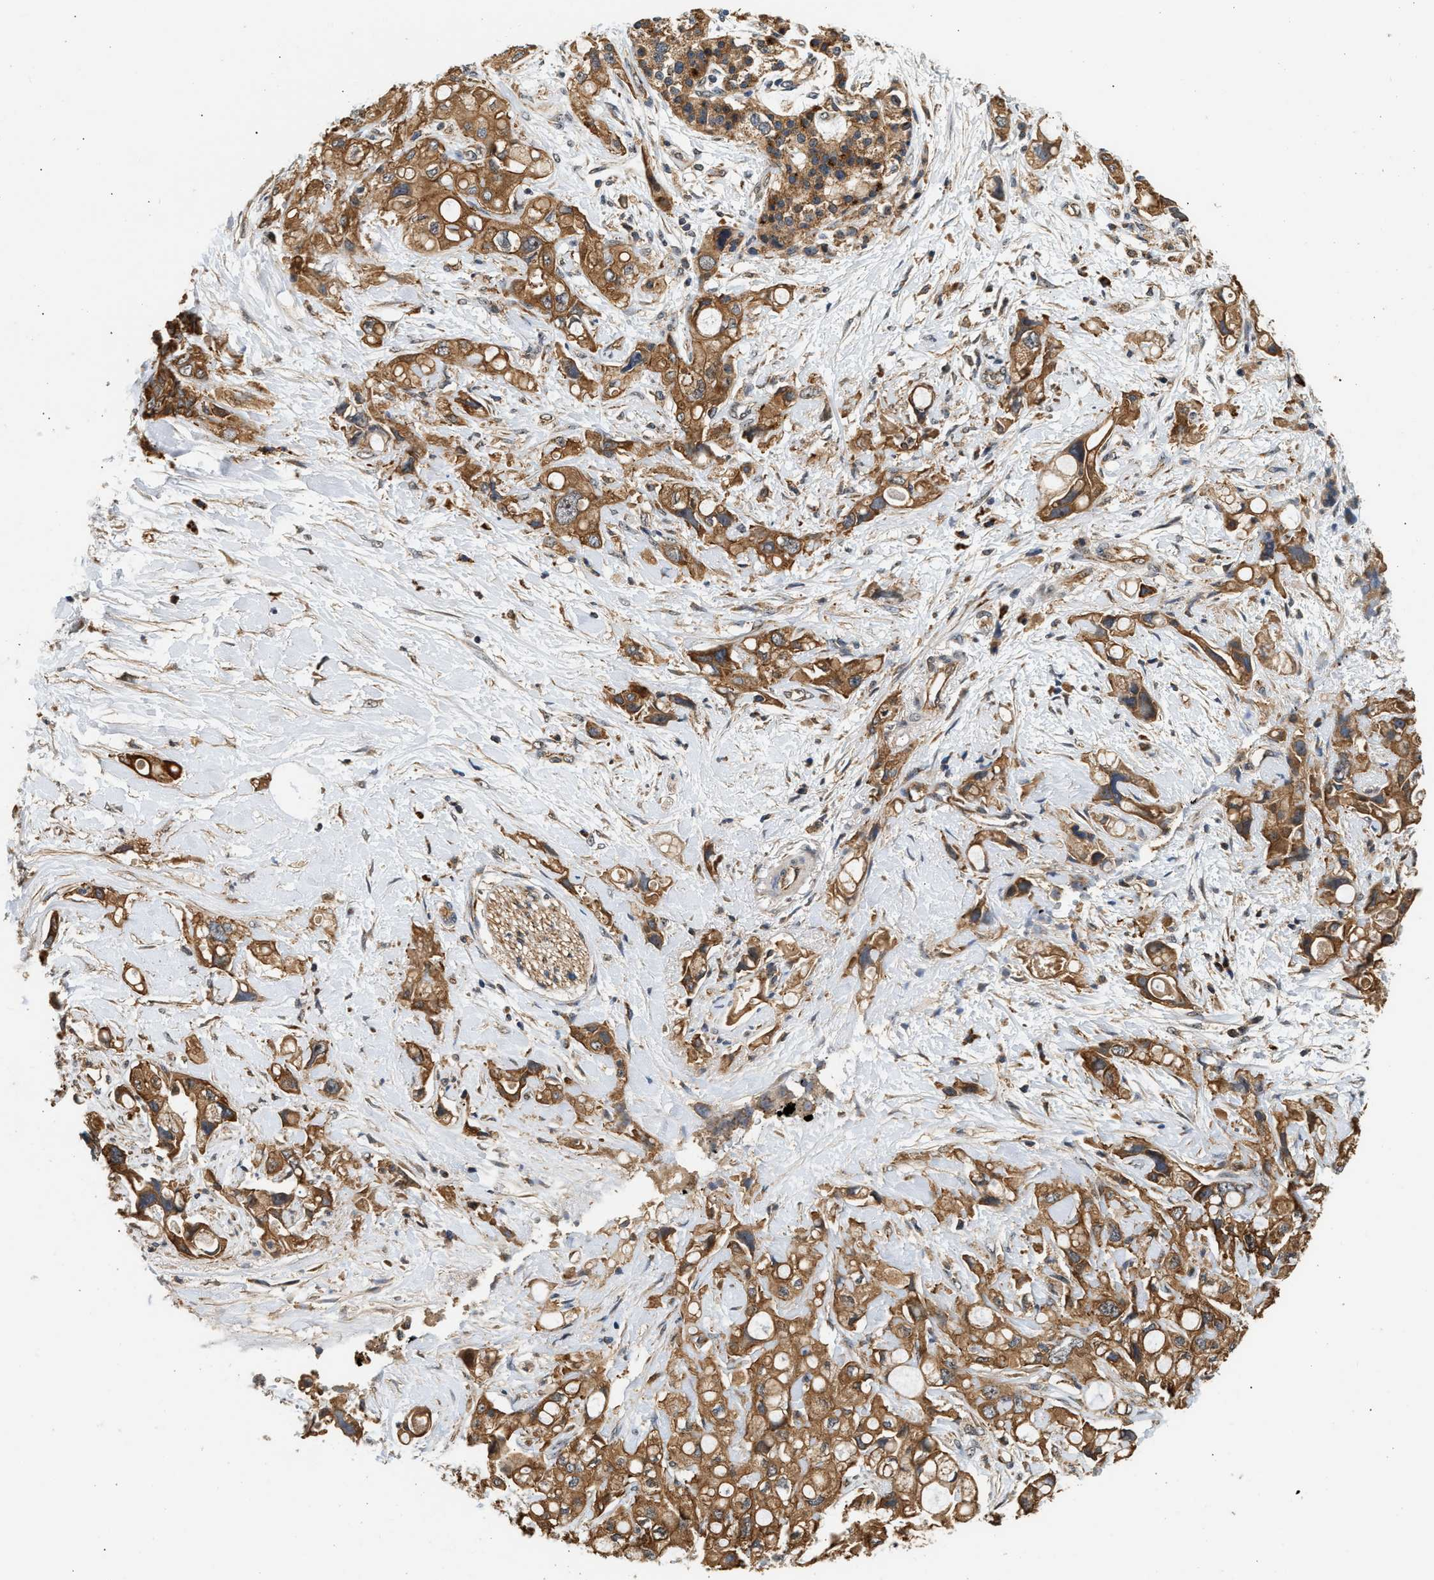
{"staining": {"intensity": "moderate", "quantity": ">75%", "location": "cytoplasmic/membranous"}, "tissue": "pancreatic cancer", "cell_type": "Tumor cells", "image_type": "cancer", "snomed": [{"axis": "morphology", "description": "Adenocarcinoma, NOS"}, {"axis": "topography", "description": "Pancreas"}], "caption": "A photomicrograph showing moderate cytoplasmic/membranous expression in about >75% of tumor cells in pancreatic cancer (adenocarcinoma), as visualized by brown immunohistochemical staining.", "gene": "DUSP14", "patient": {"sex": "female", "age": 56}}